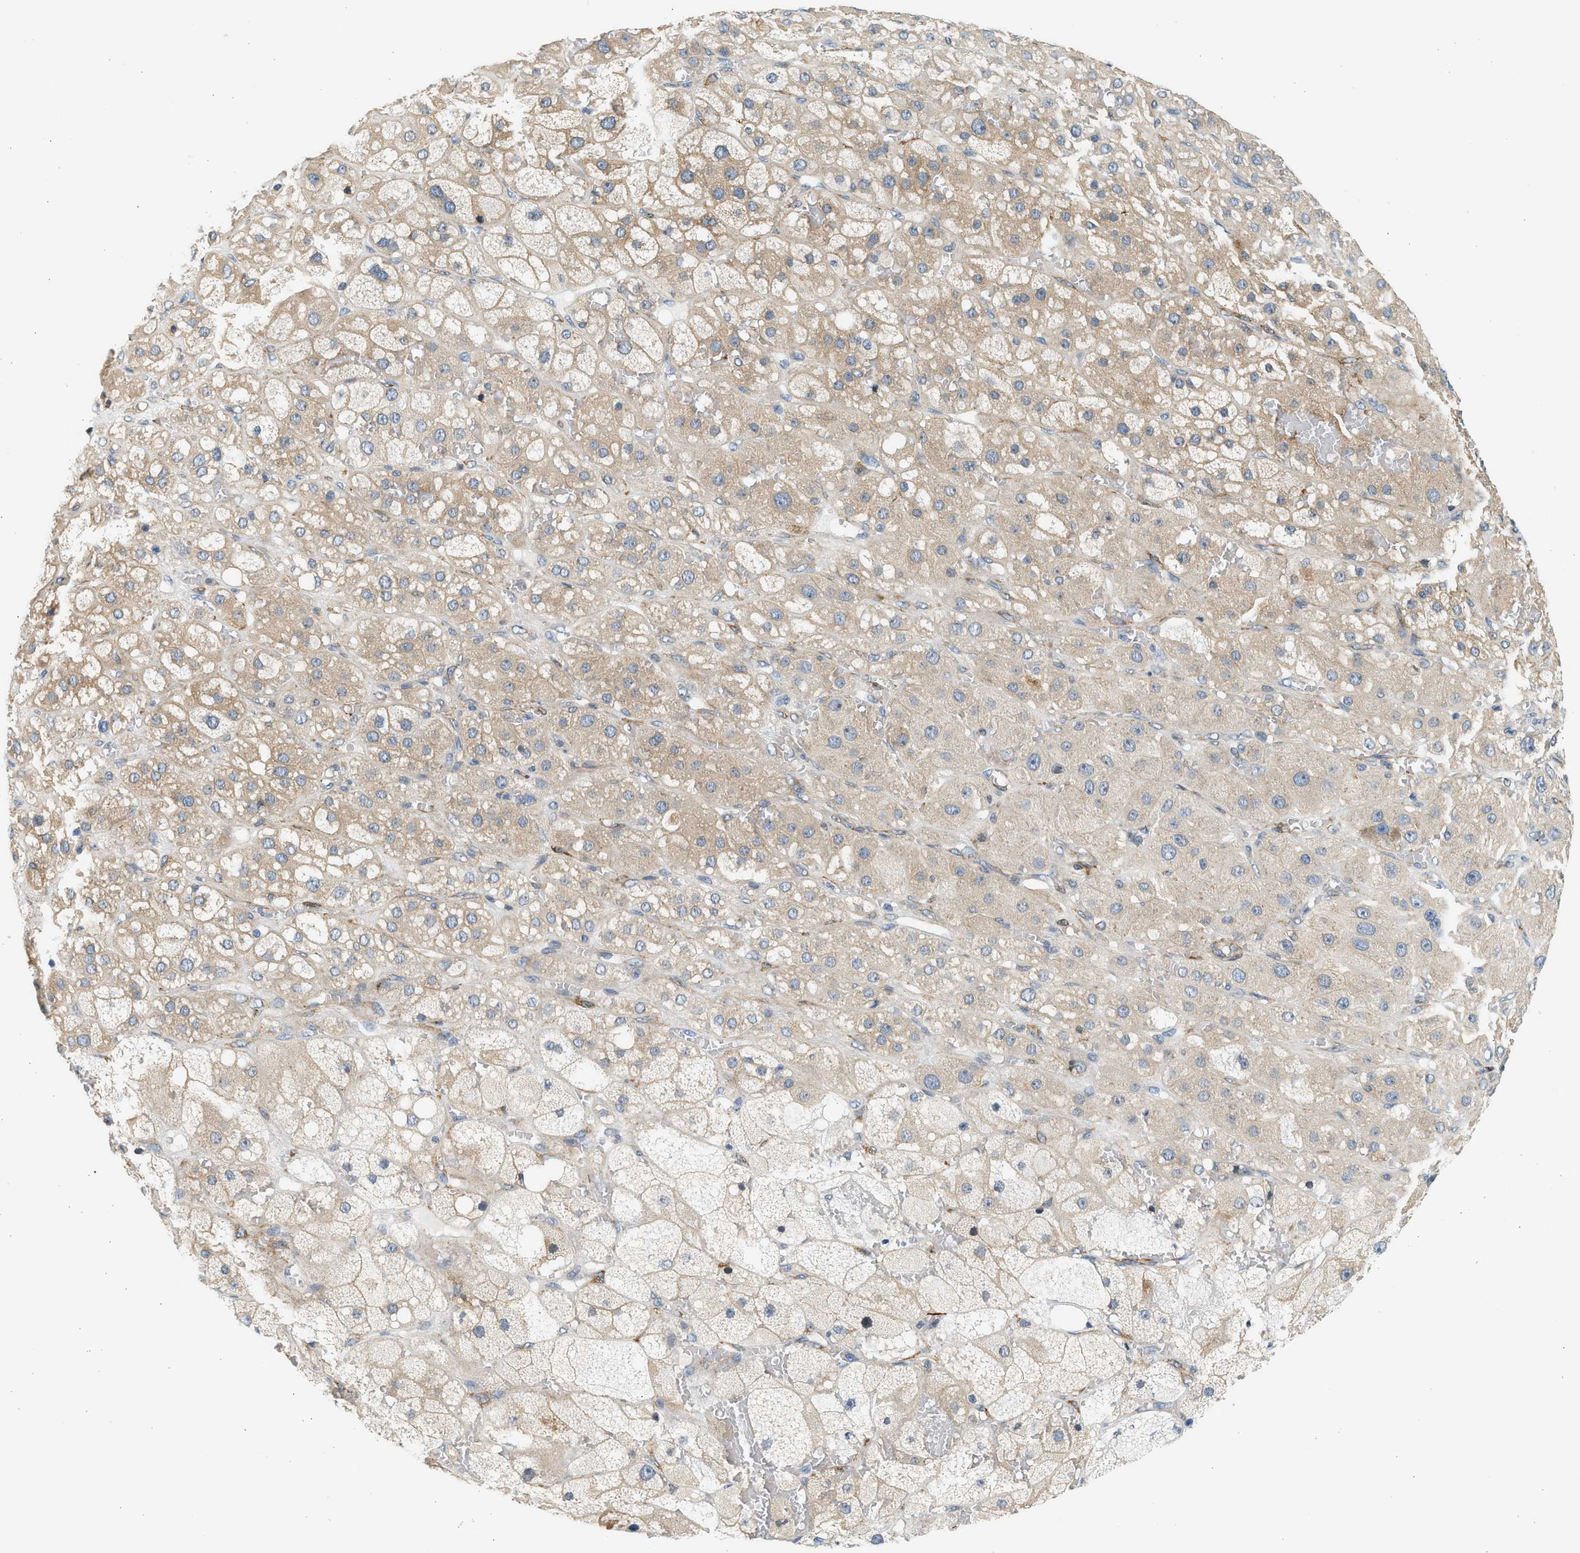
{"staining": {"intensity": "moderate", "quantity": "25%-75%", "location": "cytoplasmic/membranous"}, "tissue": "adrenal gland", "cell_type": "Glandular cells", "image_type": "normal", "snomed": [{"axis": "morphology", "description": "Normal tissue, NOS"}, {"axis": "topography", "description": "Adrenal gland"}], "caption": "There is medium levels of moderate cytoplasmic/membranous expression in glandular cells of benign adrenal gland, as demonstrated by immunohistochemical staining (brown color).", "gene": "KDELR2", "patient": {"sex": "female", "age": 47}}